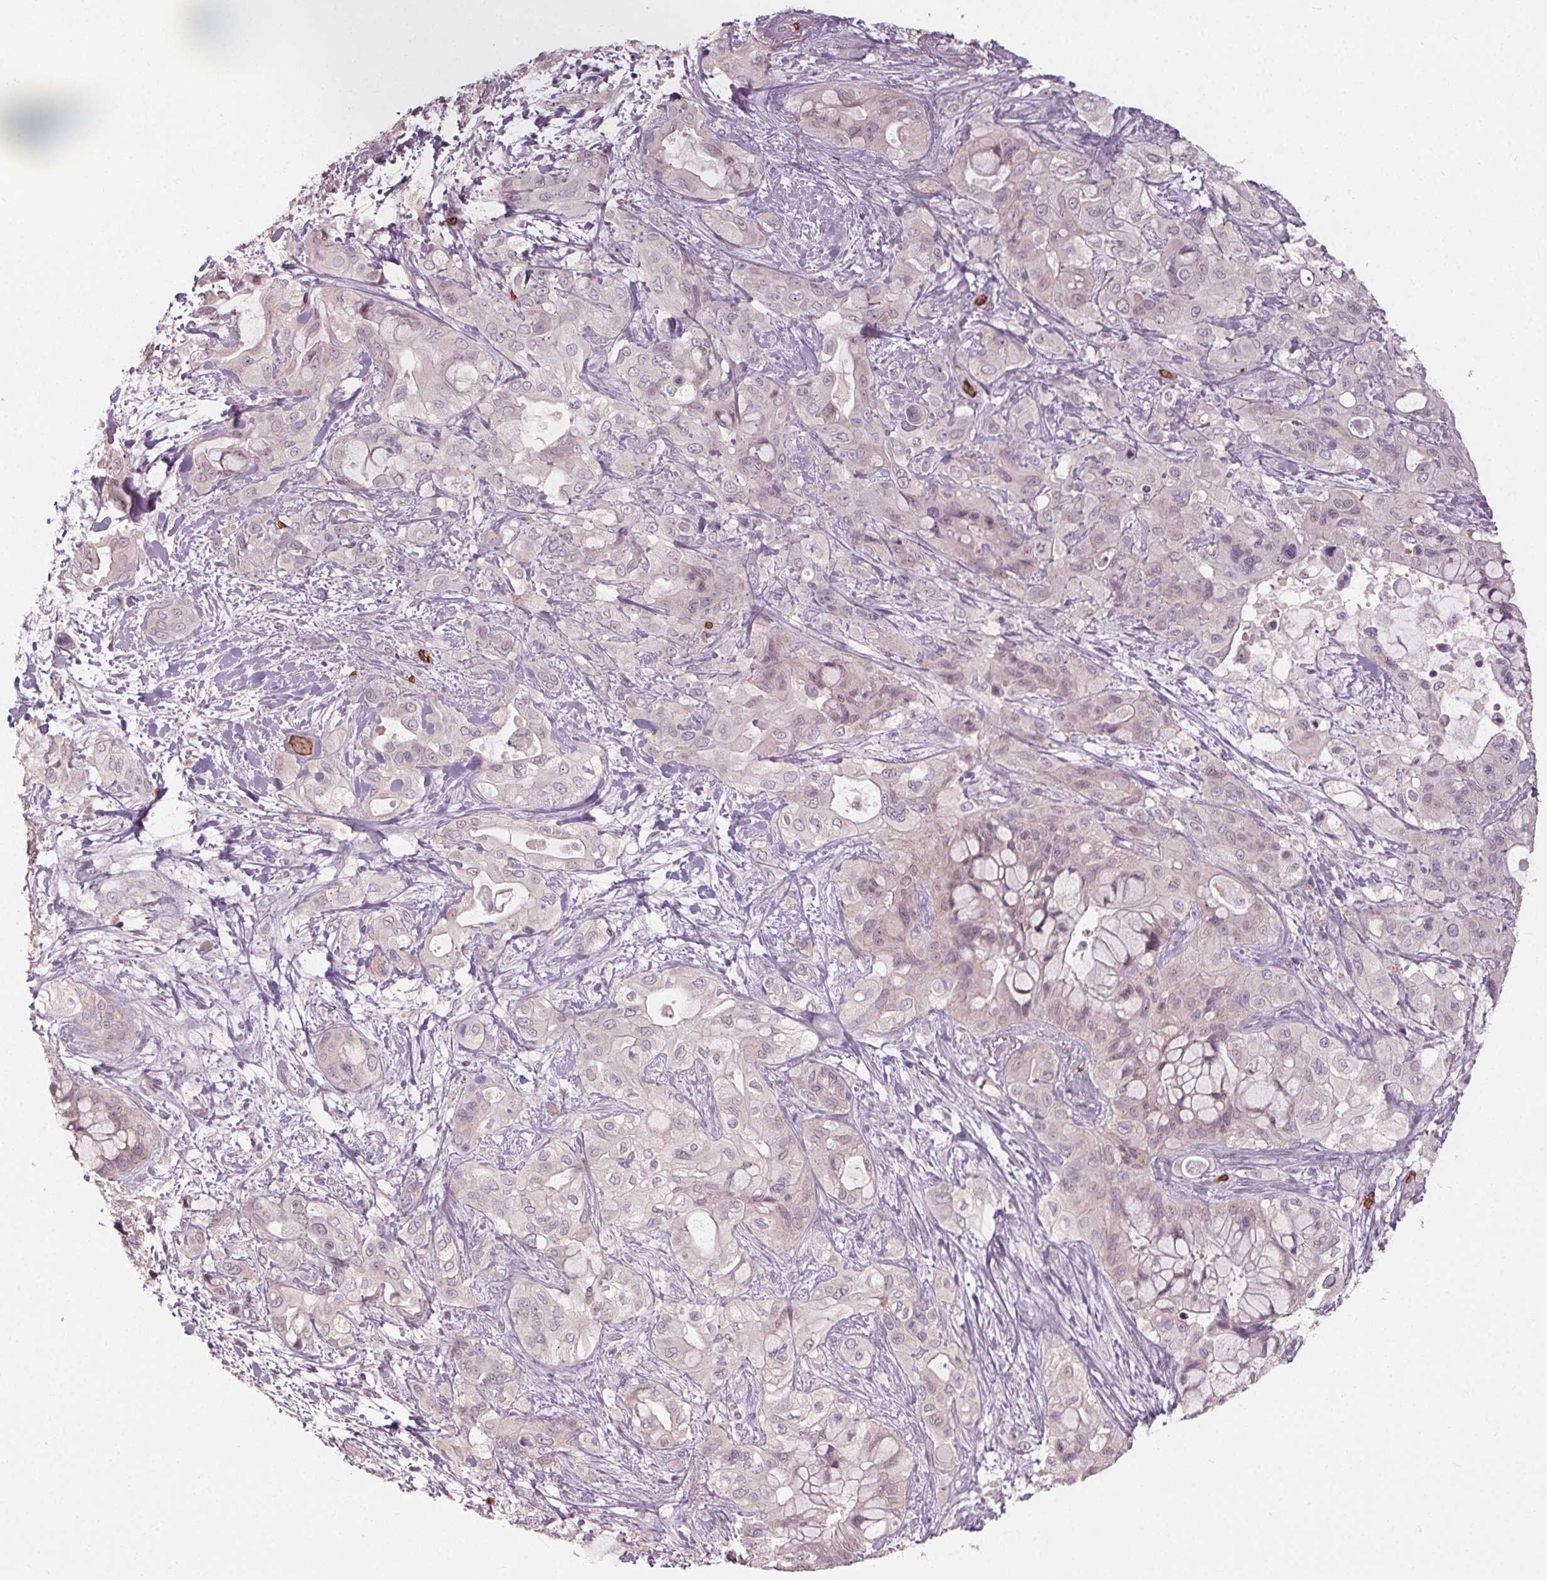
{"staining": {"intensity": "negative", "quantity": "none", "location": "none"}, "tissue": "pancreatic cancer", "cell_type": "Tumor cells", "image_type": "cancer", "snomed": [{"axis": "morphology", "description": "Adenocarcinoma, NOS"}, {"axis": "topography", "description": "Pancreas"}], "caption": "An immunohistochemistry micrograph of pancreatic adenocarcinoma is shown. There is no staining in tumor cells of pancreatic adenocarcinoma. The staining is performed using DAB (3,3'-diaminobenzidine) brown chromogen with nuclei counter-stained in using hematoxylin.", "gene": "SLC4A1", "patient": {"sex": "male", "age": 71}}